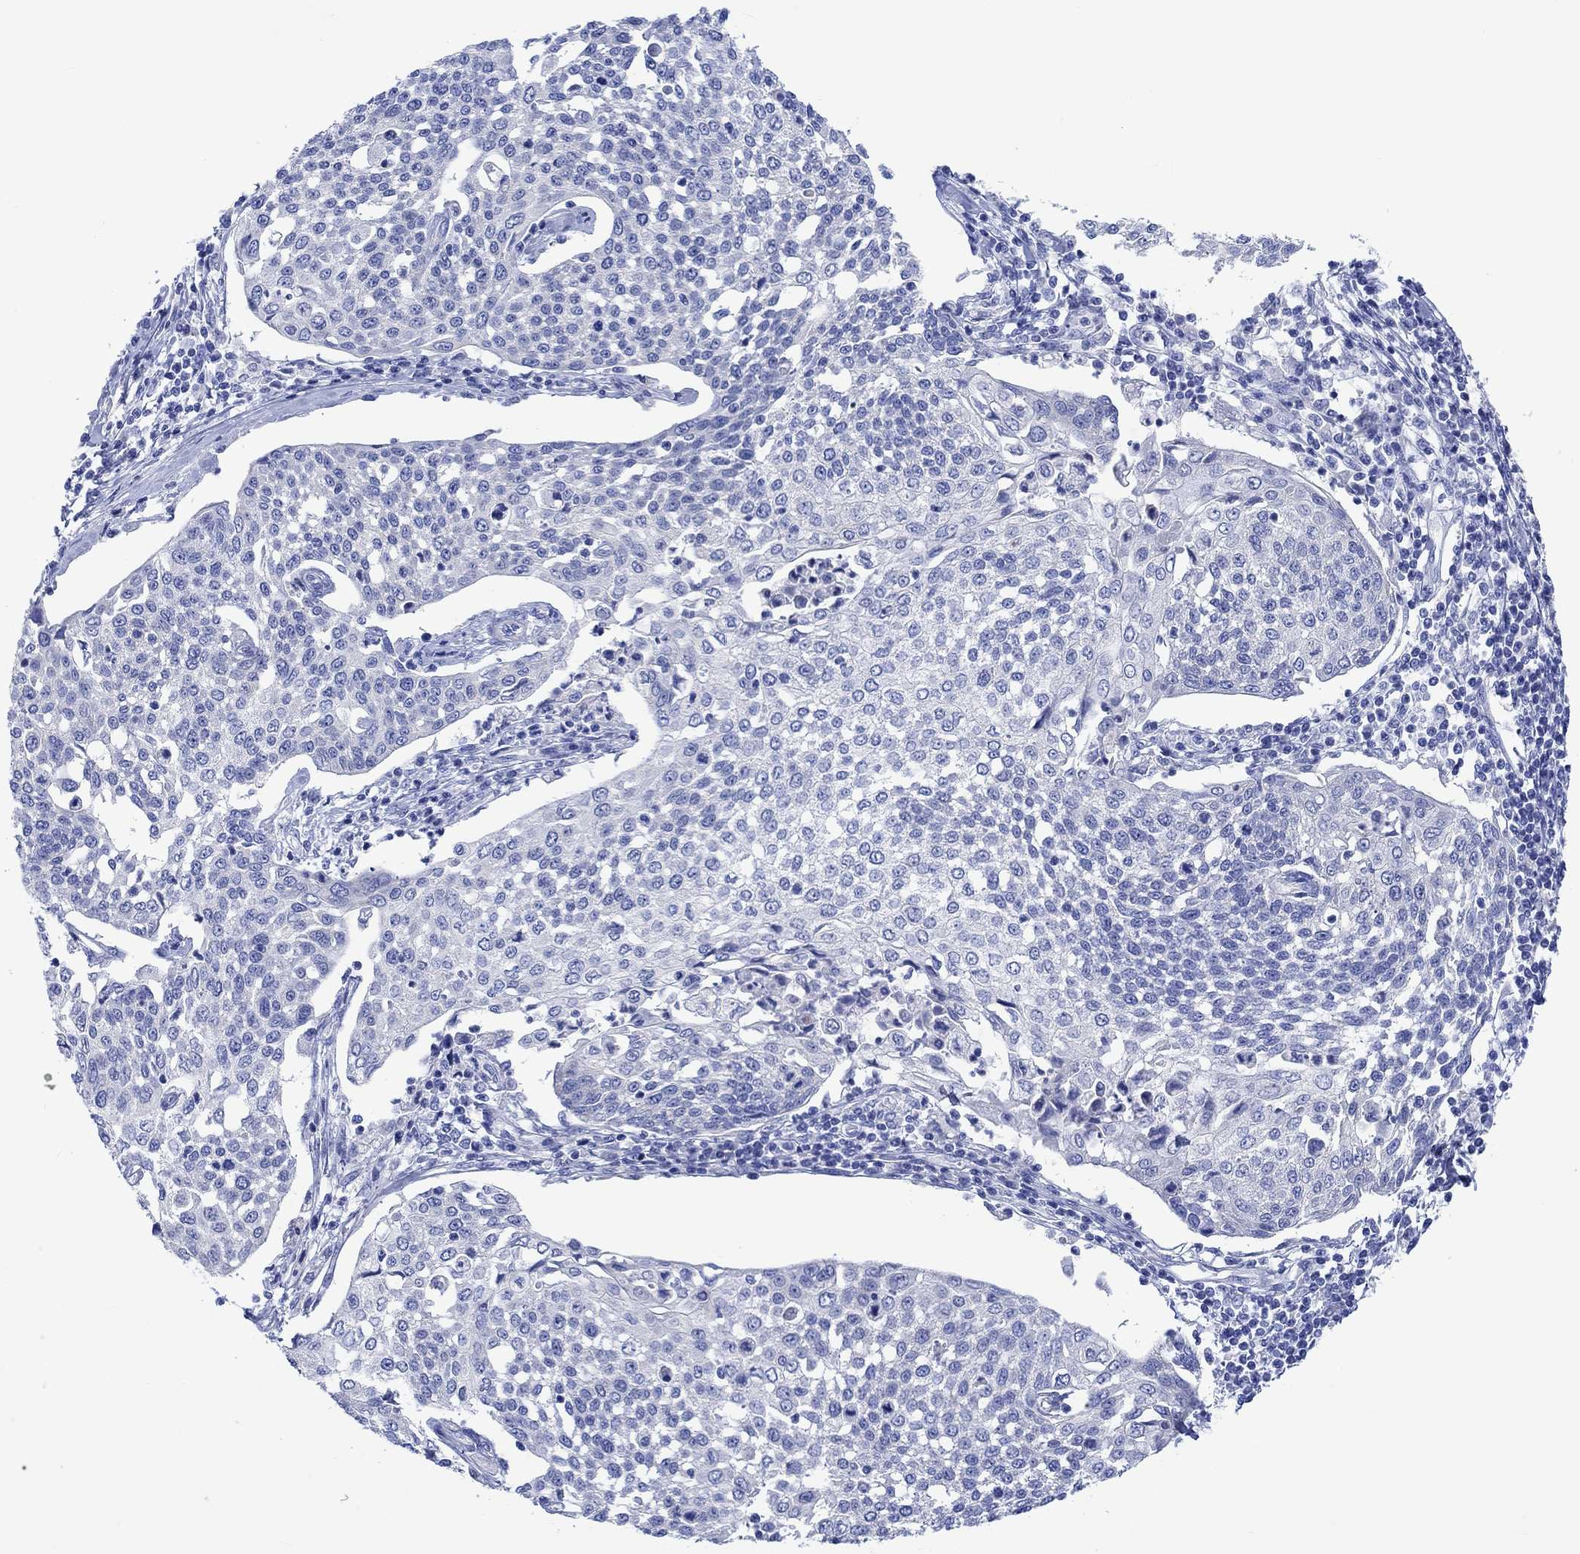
{"staining": {"intensity": "negative", "quantity": "none", "location": "none"}, "tissue": "cervical cancer", "cell_type": "Tumor cells", "image_type": "cancer", "snomed": [{"axis": "morphology", "description": "Squamous cell carcinoma, NOS"}, {"axis": "topography", "description": "Cervix"}], "caption": "Immunohistochemical staining of cervical cancer reveals no significant staining in tumor cells.", "gene": "REEP6", "patient": {"sex": "female", "age": 34}}